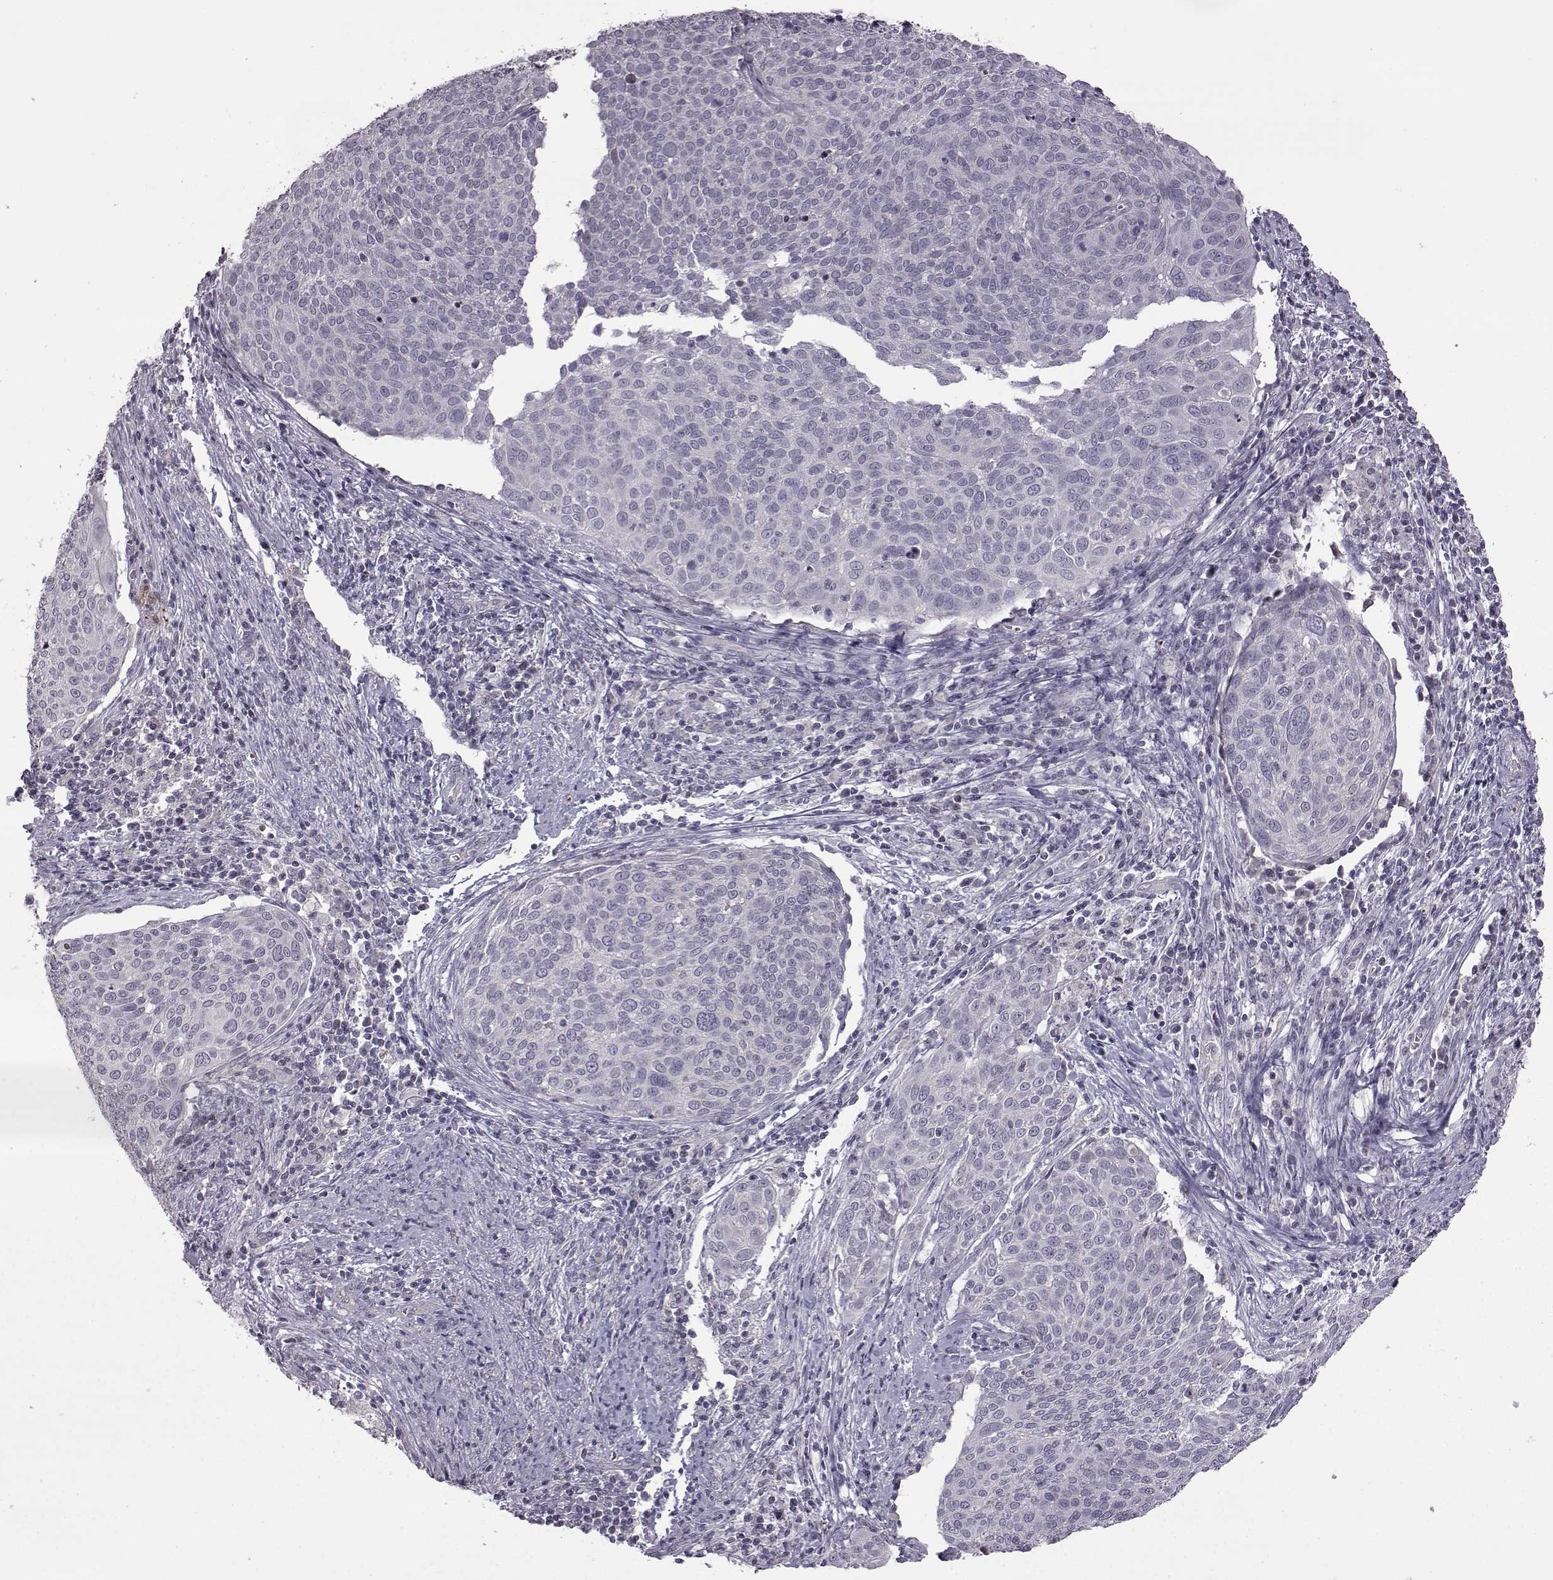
{"staining": {"intensity": "negative", "quantity": "none", "location": "none"}, "tissue": "cervical cancer", "cell_type": "Tumor cells", "image_type": "cancer", "snomed": [{"axis": "morphology", "description": "Squamous cell carcinoma, NOS"}, {"axis": "topography", "description": "Cervix"}], "caption": "Protein analysis of squamous cell carcinoma (cervical) displays no significant positivity in tumor cells. (DAB immunohistochemistry, high magnification).", "gene": "GAL", "patient": {"sex": "female", "age": 39}}